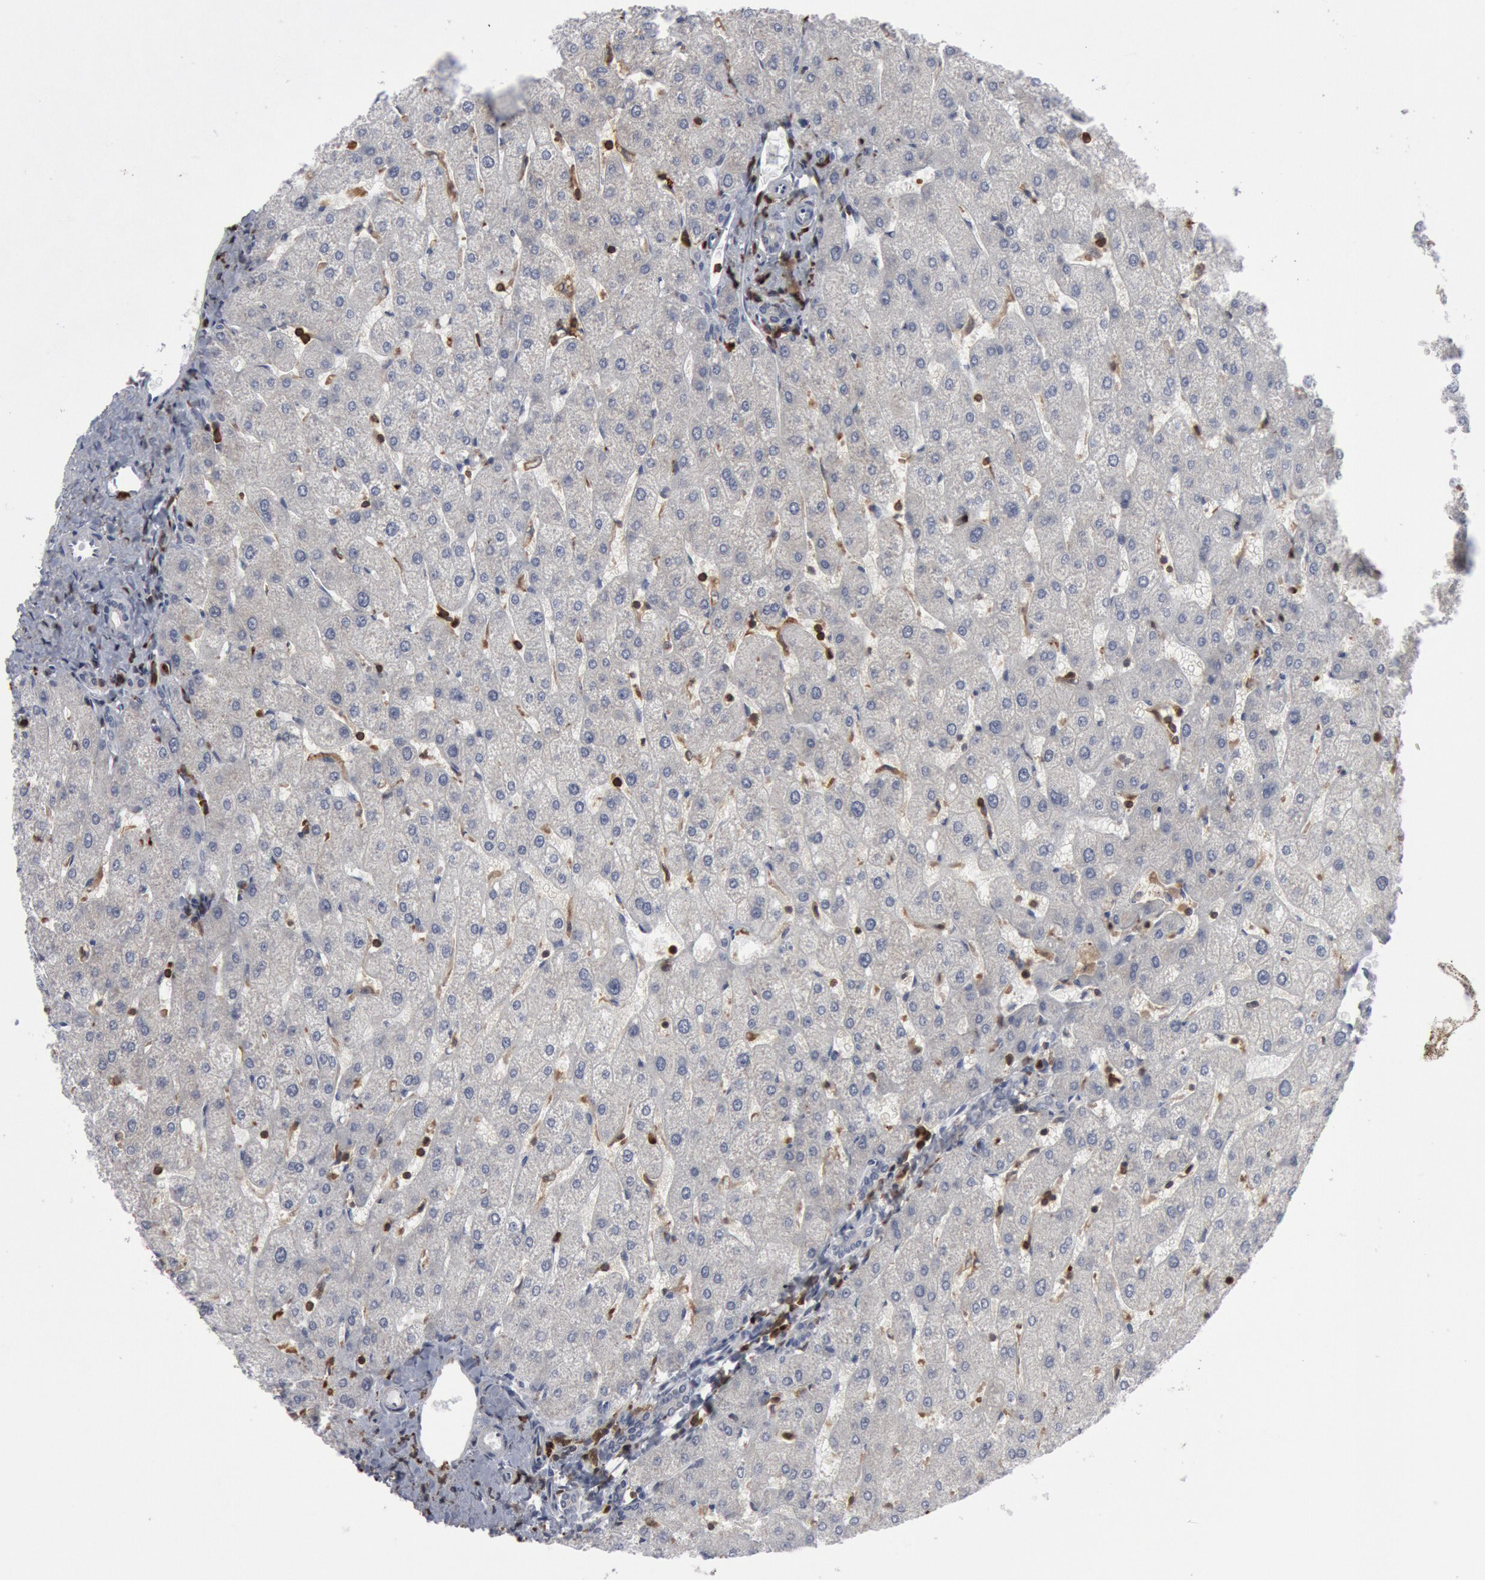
{"staining": {"intensity": "negative", "quantity": "none", "location": "none"}, "tissue": "liver", "cell_type": "Cholangiocytes", "image_type": "normal", "snomed": [{"axis": "morphology", "description": "Normal tissue, NOS"}, {"axis": "topography", "description": "Liver"}], "caption": "Cholangiocytes show no significant expression in normal liver.", "gene": "PTPN6", "patient": {"sex": "male", "age": 67}}